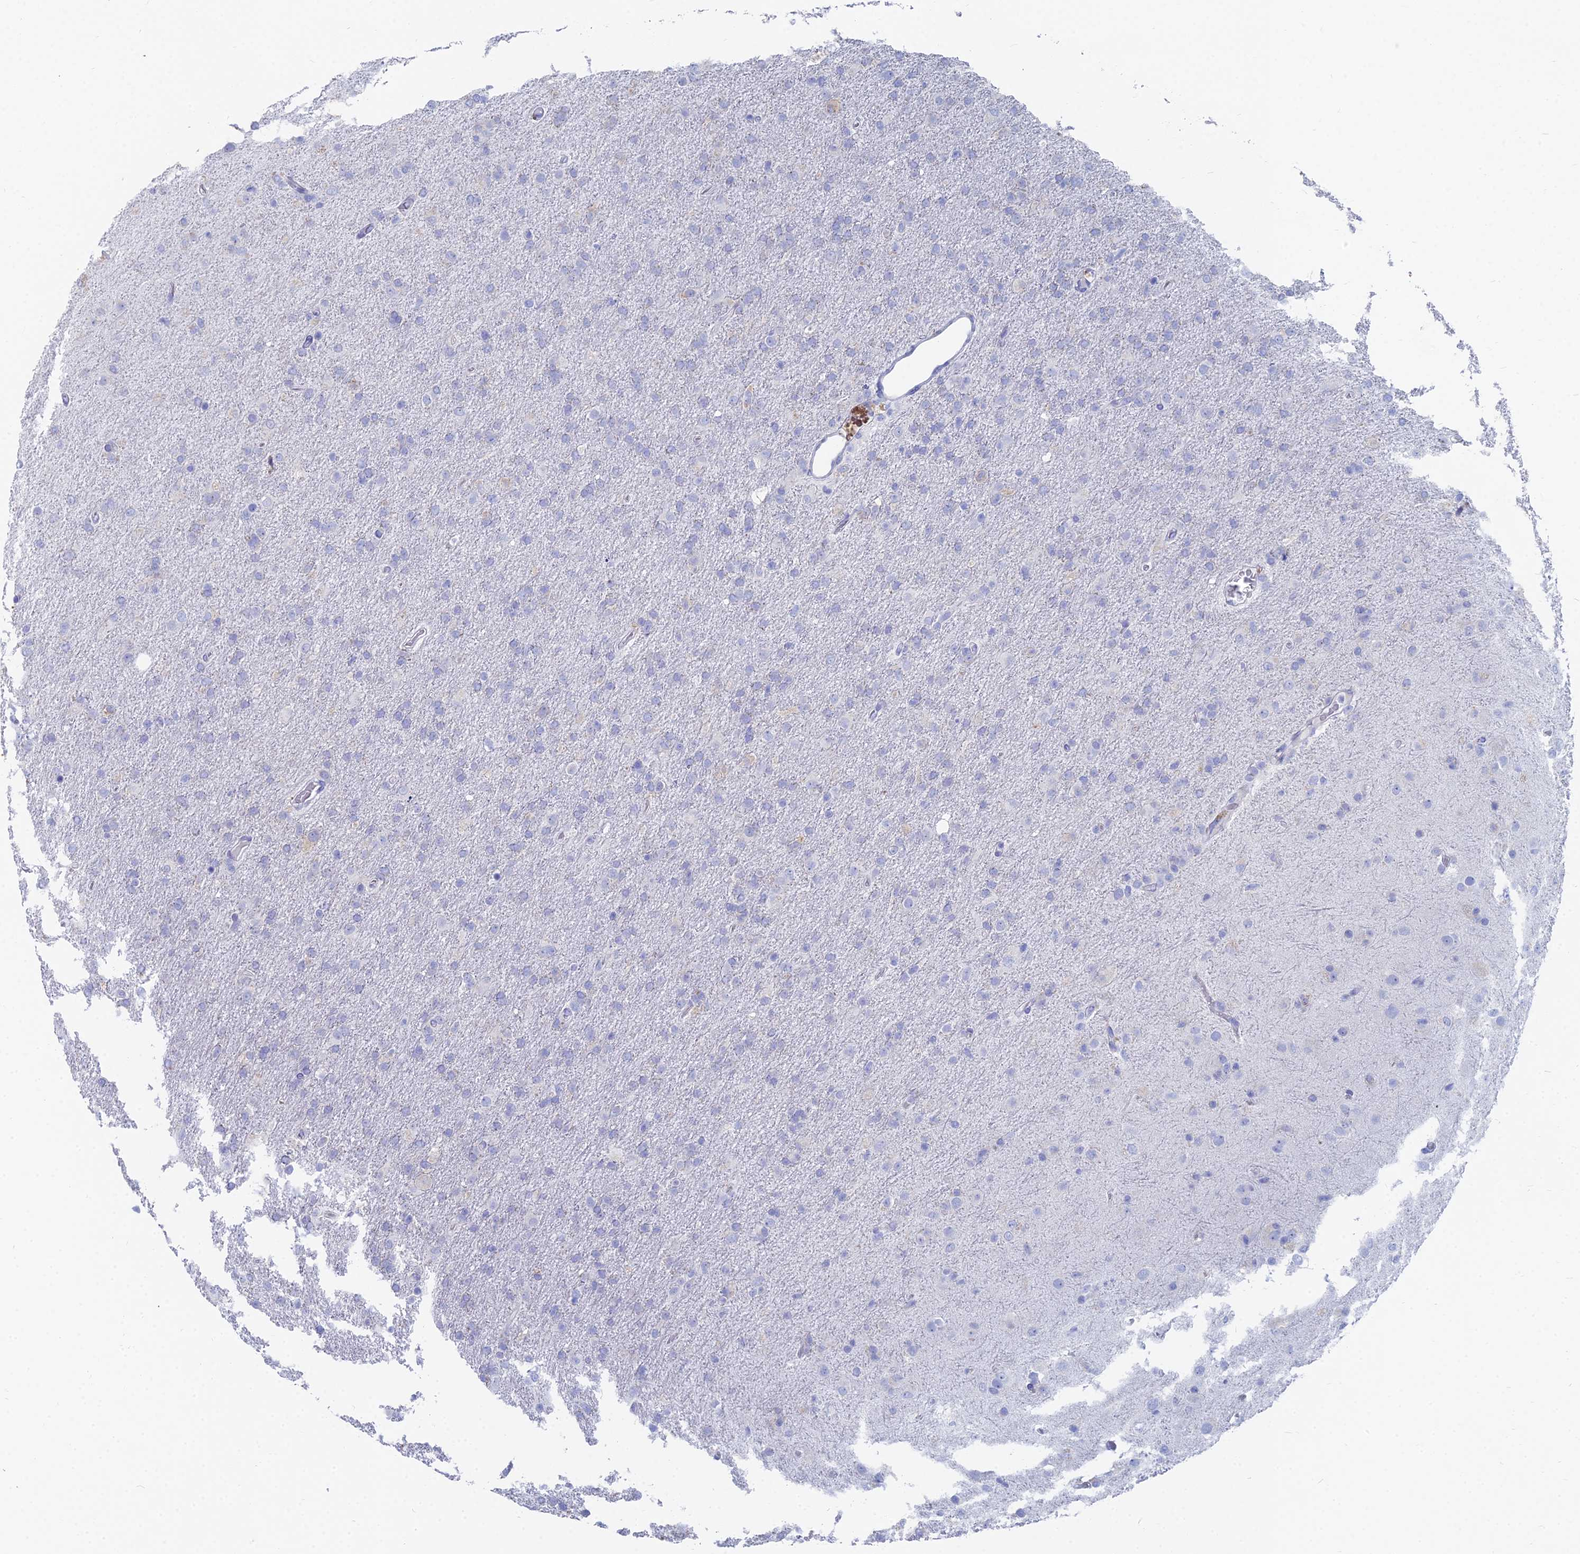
{"staining": {"intensity": "negative", "quantity": "none", "location": "none"}, "tissue": "glioma", "cell_type": "Tumor cells", "image_type": "cancer", "snomed": [{"axis": "morphology", "description": "Glioma, malignant, Low grade"}, {"axis": "topography", "description": "Brain"}], "caption": "The micrograph demonstrates no staining of tumor cells in low-grade glioma (malignant). Brightfield microscopy of immunohistochemistry (IHC) stained with DAB (3,3'-diaminobenzidine) (brown) and hematoxylin (blue), captured at high magnification.", "gene": "TNNT3", "patient": {"sex": "male", "age": 65}}